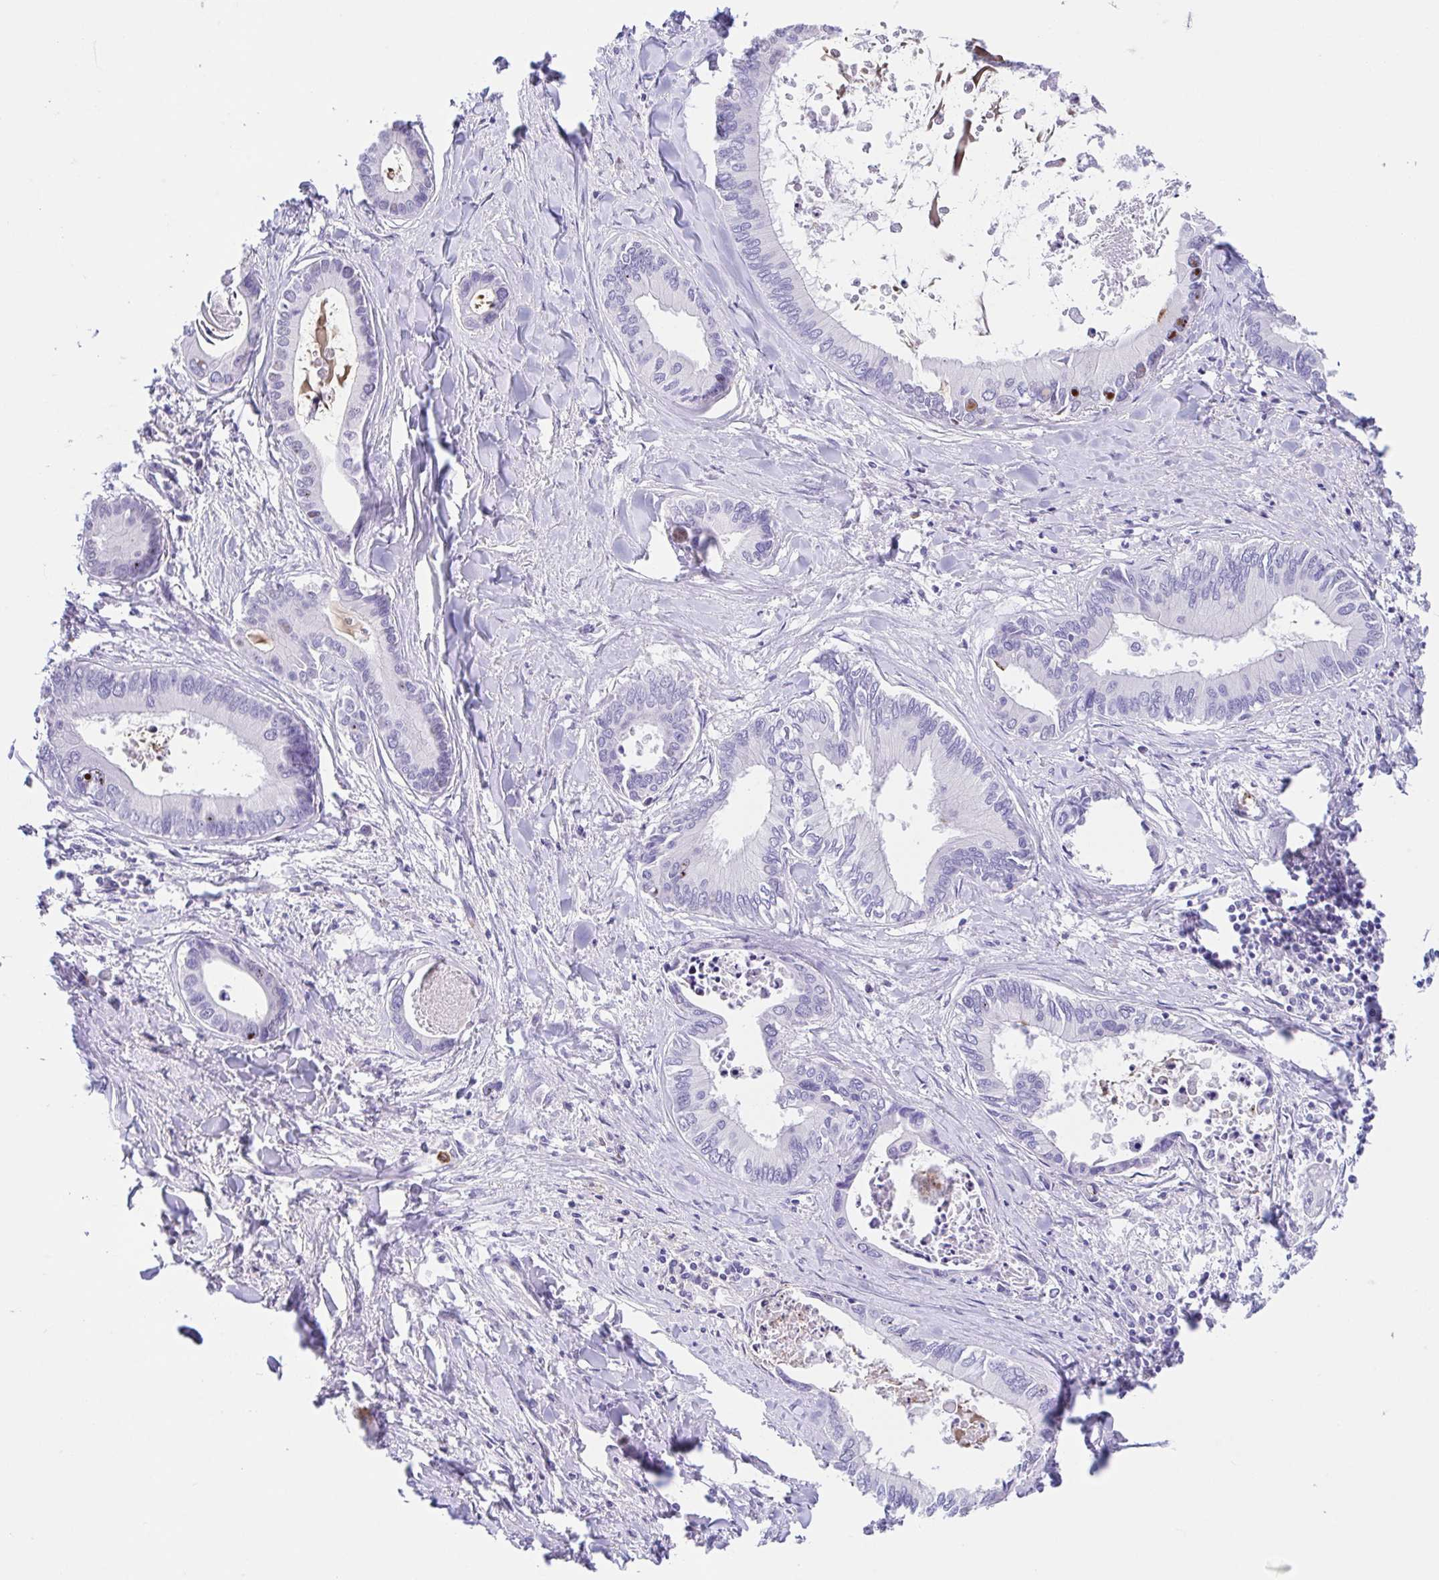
{"staining": {"intensity": "negative", "quantity": "none", "location": "none"}, "tissue": "liver cancer", "cell_type": "Tumor cells", "image_type": "cancer", "snomed": [{"axis": "morphology", "description": "Cholangiocarcinoma"}, {"axis": "topography", "description": "Liver"}], "caption": "Tumor cells are negative for brown protein staining in liver cholangiocarcinoma.", "gene": "ARPP21", "patient": {"sex": "male", "age": 66}}